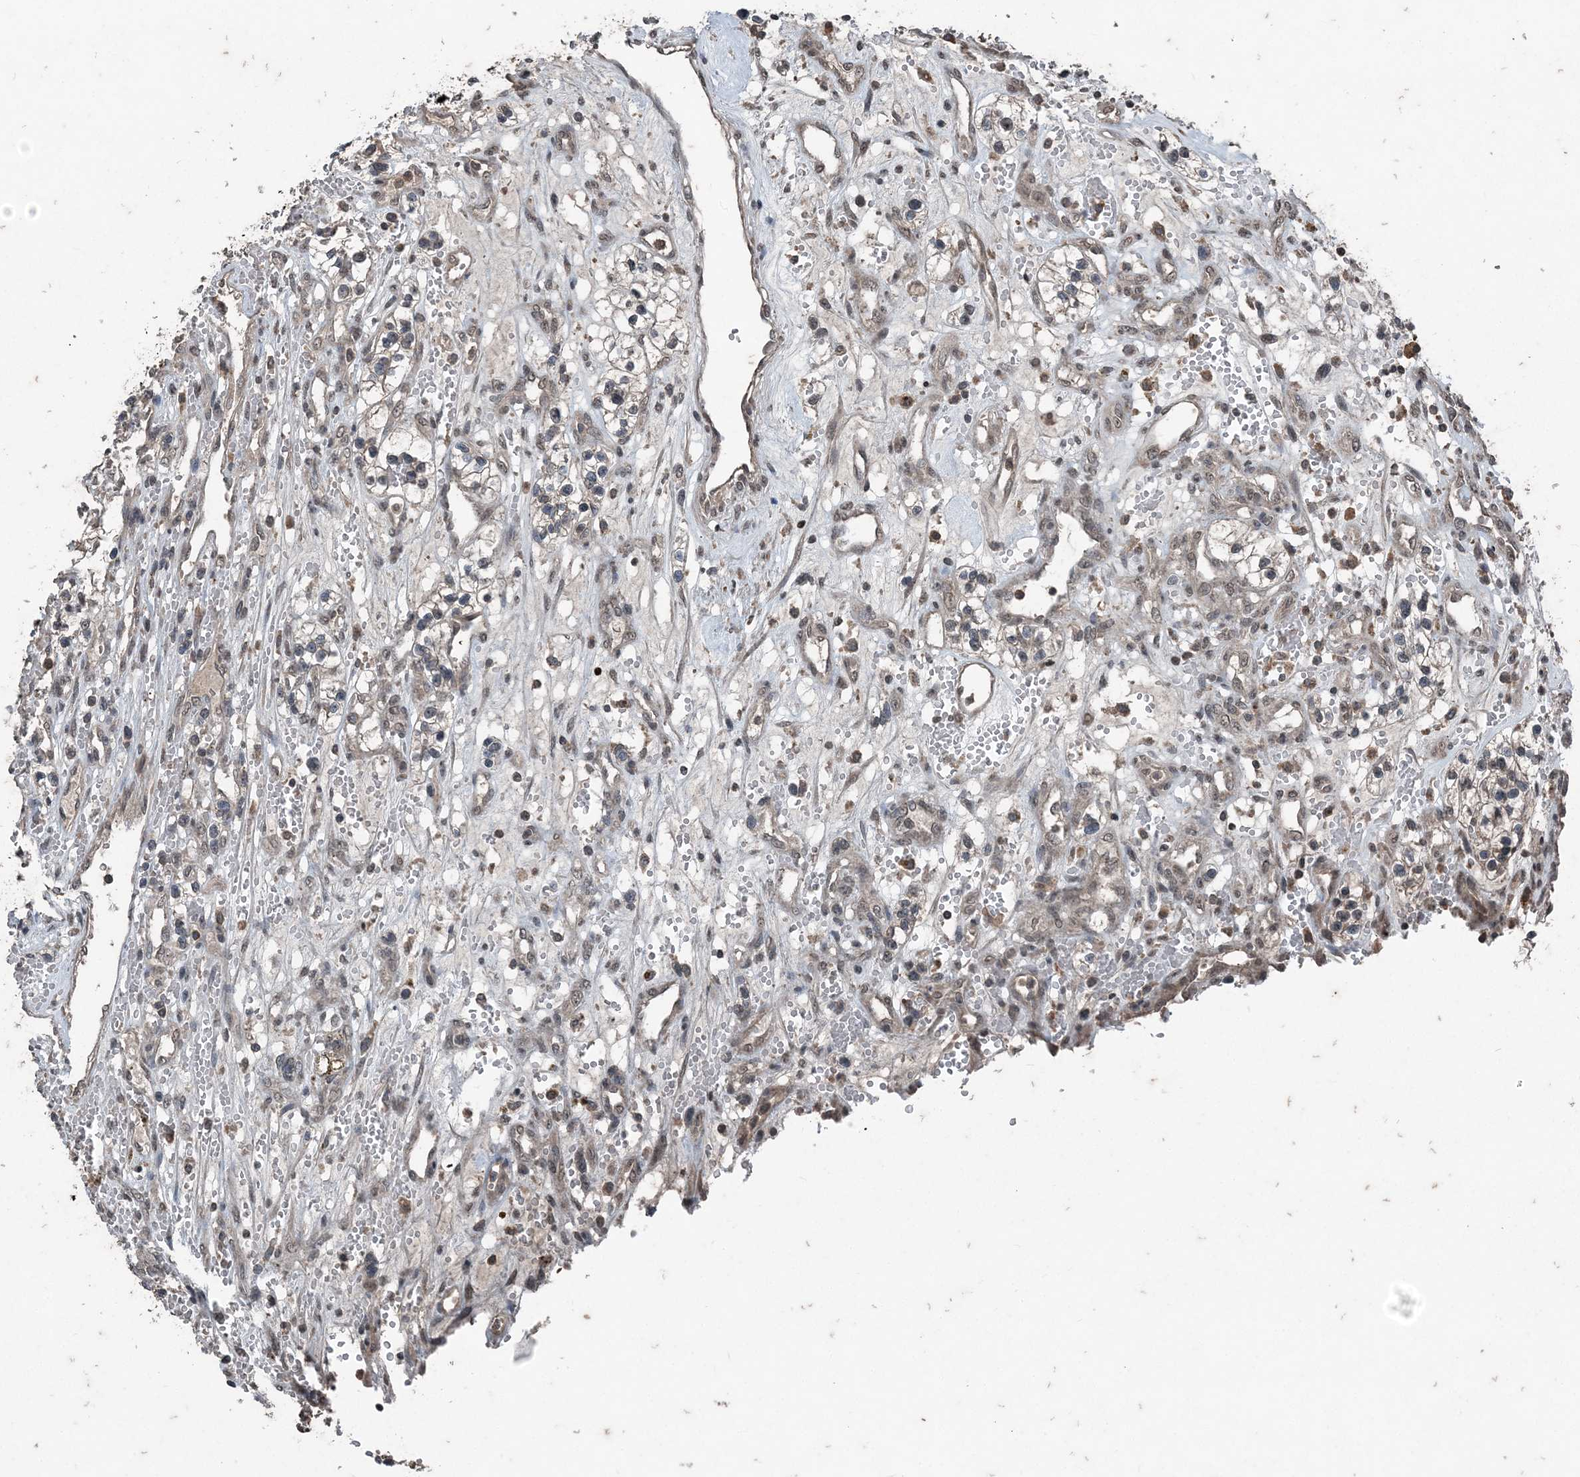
{"staining": {"intensity": "negative", "quantity": "none", "location": "none"}, "tissue": "renal cancer", "cell_type": "Tumor cells", "image_type": "cancer", "snomed": [{"axis": "morphology", "description": "Adenocarcinoma, NOS"}, {"axis": "topography", "description": "Kidney"}], "caption": "The histopathology image displays no significant positivity in tumor cells of renal cancer.", "gene": "CFL1", "patient": {"sex": "female", "age": 57}}